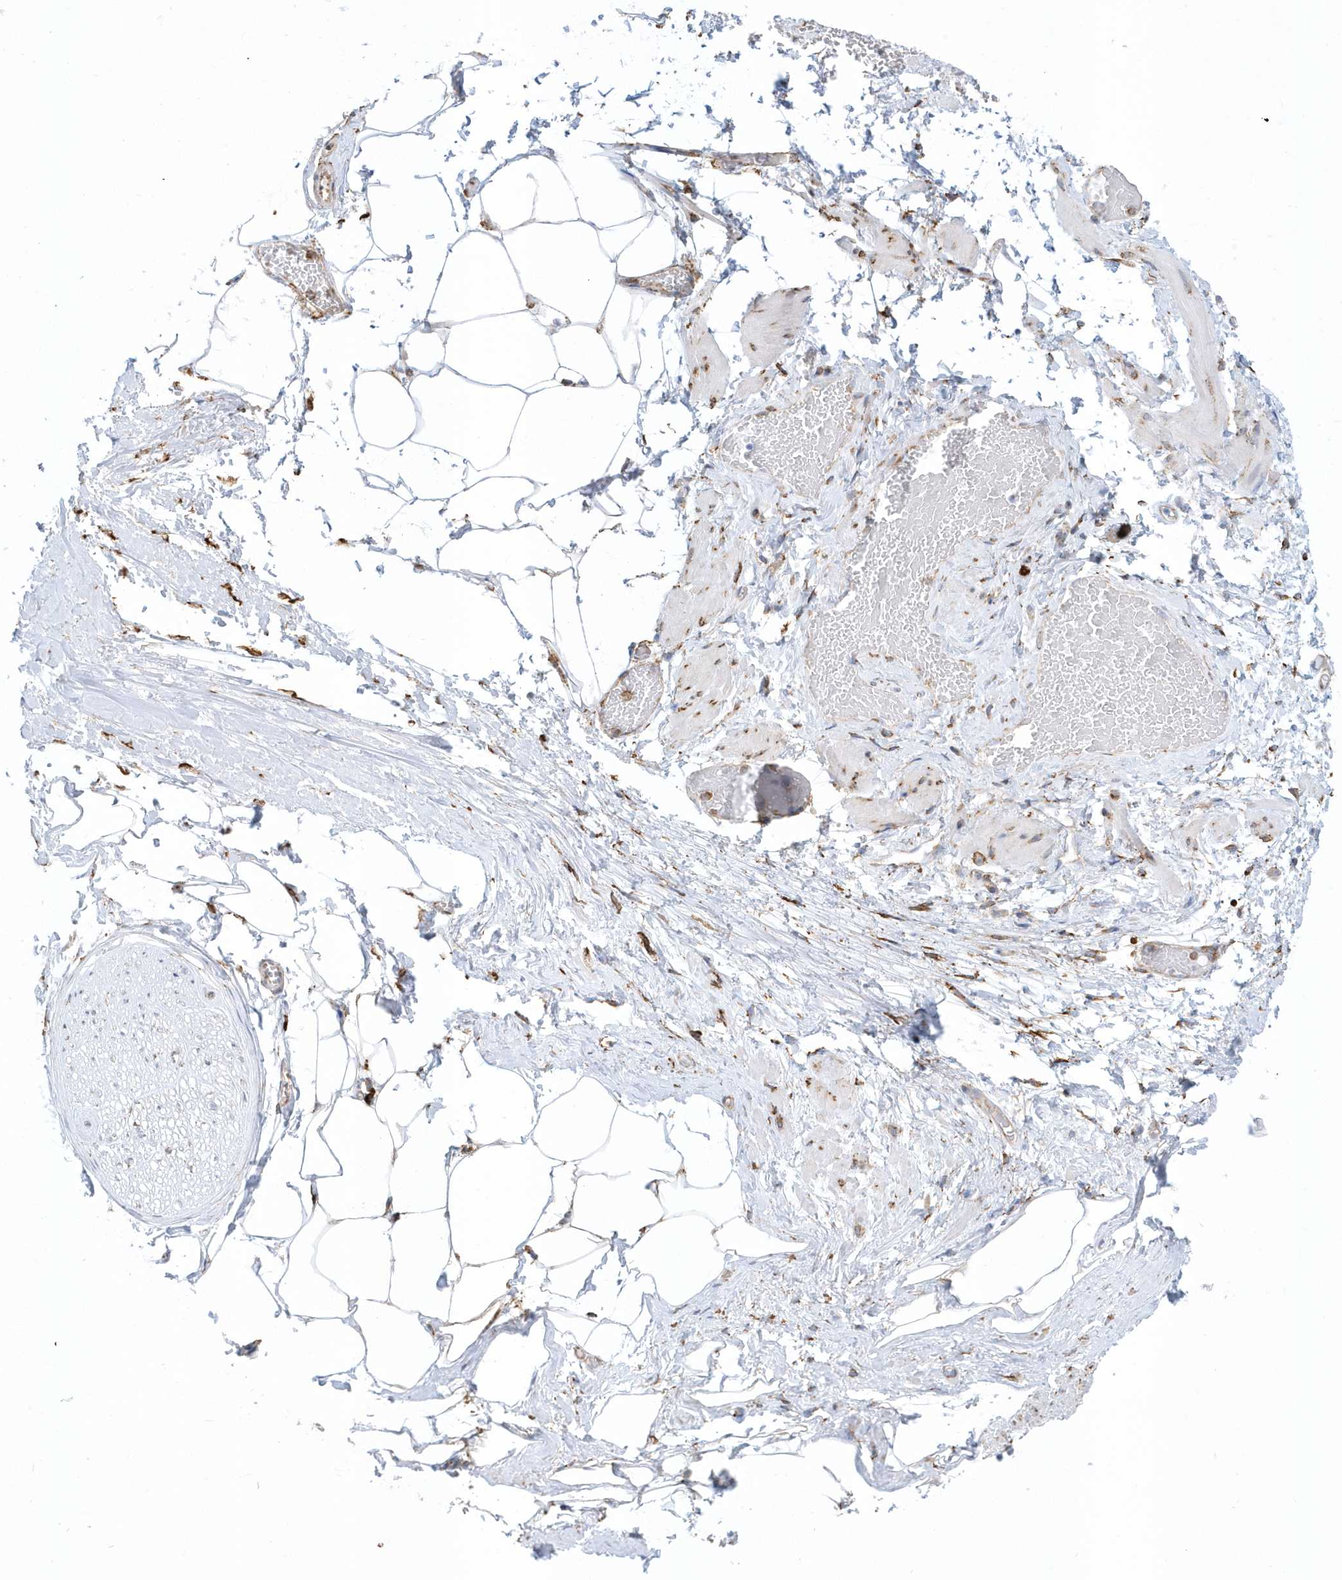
{"staining": {"intensity": "weak", "quantity": "25%-75%", "location": "cytoplasmic/membranous"}, "tissue": "adipose tissue", "cell_type": "Adipocytes", "image_type": "normal", "snomed": [{"axis": "morphology", "description": "Normal tissue, NOS"}, {"axis": "morphology", "description": "Adenocarcinoma, Low grade"}, {"axis": "topography", "description": "Prostate"}, {"axis": "topography", "description": "Peripheral nerve tissue"}], "caption": "Protein staining of benign adipose tissue shows weak cytoplasmic/membranous positivity in approximately 25%-75% of adipocytes. (brown staining indicates protein expression, while blue staining denotes nuclei).", "gene": "DCAF1", "patient": {"sex": "male", "age": 63}}